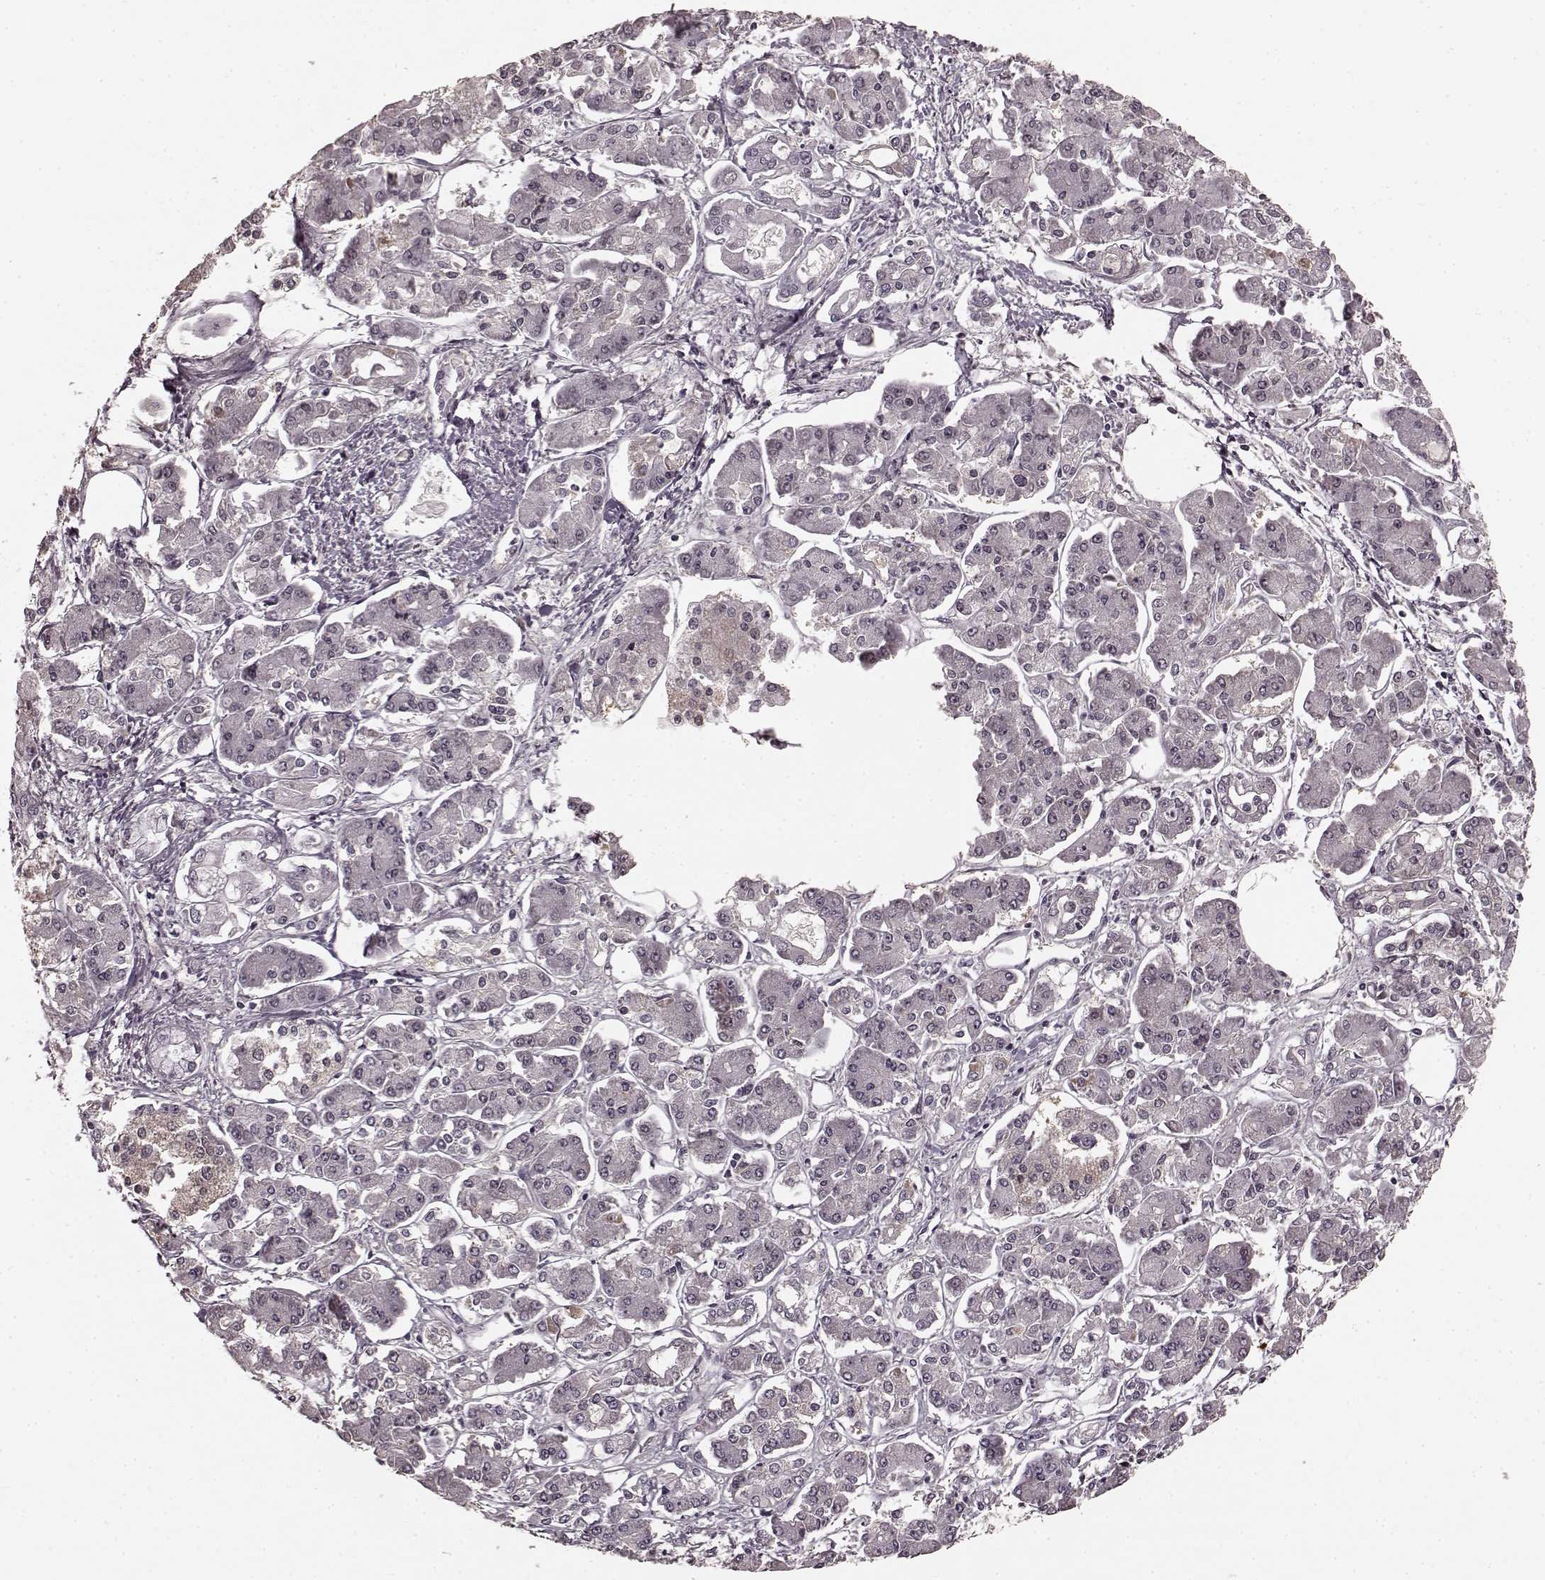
{"staining": {"intensity": "negative", "quantity": "none", "location": "none"}, "tissue": "pancreatic cancer", "cell_type": "Tumor cells", "image_type": "cancer", "snomed": [{"axis": "morphology", "description": "Adenocarcinoma, NOS"}, {"axis": "topography", "description": "Pancreas"}], "caption": "Immunohistochemical staining of human pancreatic cancer demonstrates no significant positivity in tumor cells.", "gene": "PLCB4", "patient": {"sex": "male", "age": 85}}